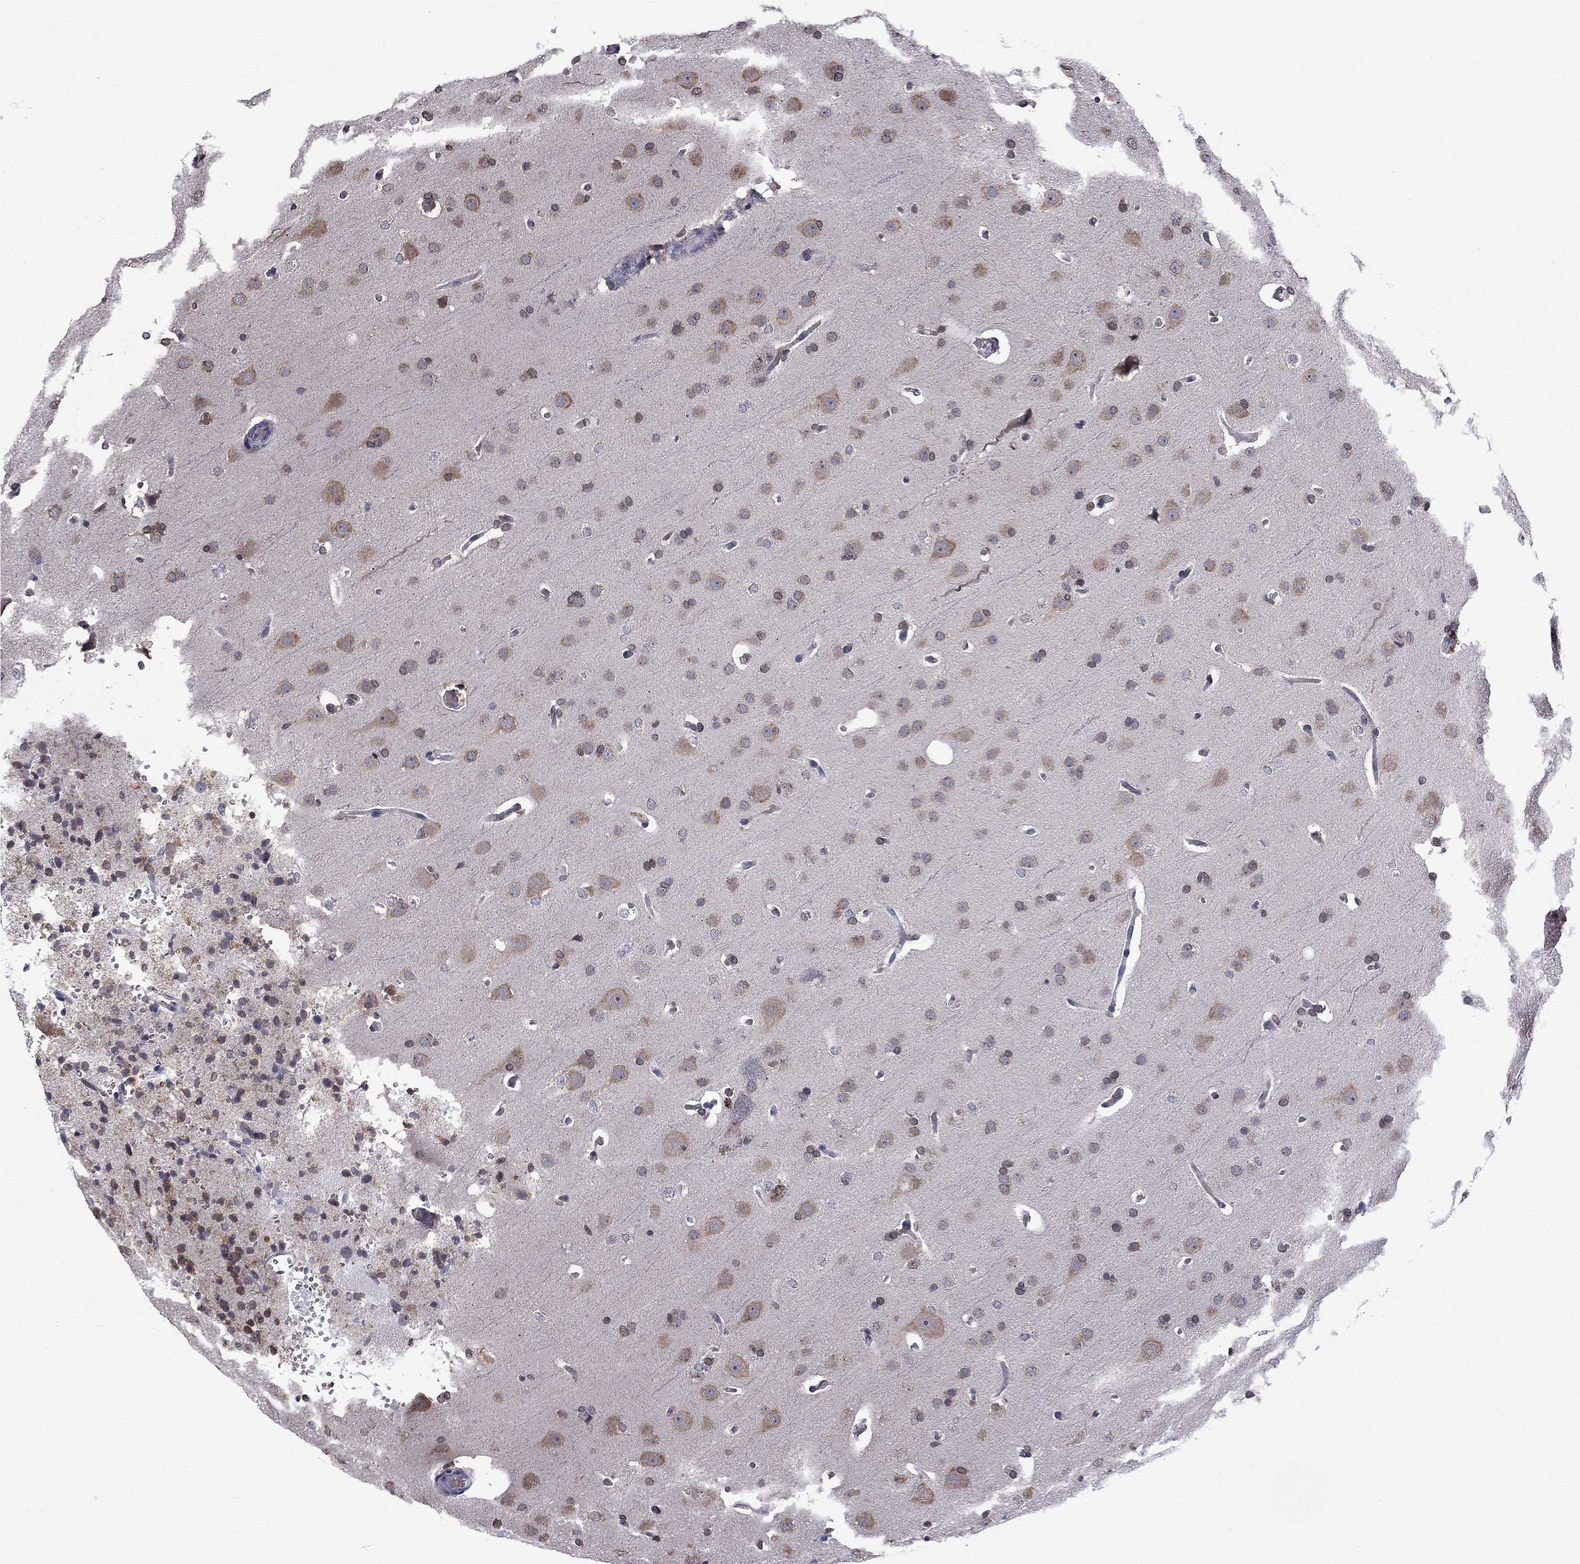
{"staining": {"intensity": "weak", "quantity": "25%-75%", "location": "cytoplasmic/membranous"}, "tissue": "glioma", "cell_type": "Tumor cells", "image_type": "cancer", "snomed": [{"axis": "morphology", "description": "Glioma, malignant, Low grade"}, {"axis": "topography", "description": "Brain"}], "caption": "An immunohistochemistry (IHC) image of tumor tissue is shown. Protein staining in brown shows weak cytoplasmic/membranous positivity in glioma within tumor cells.", "gene": "HSPB2", "patient": {"sex": "male", "age": 41}}